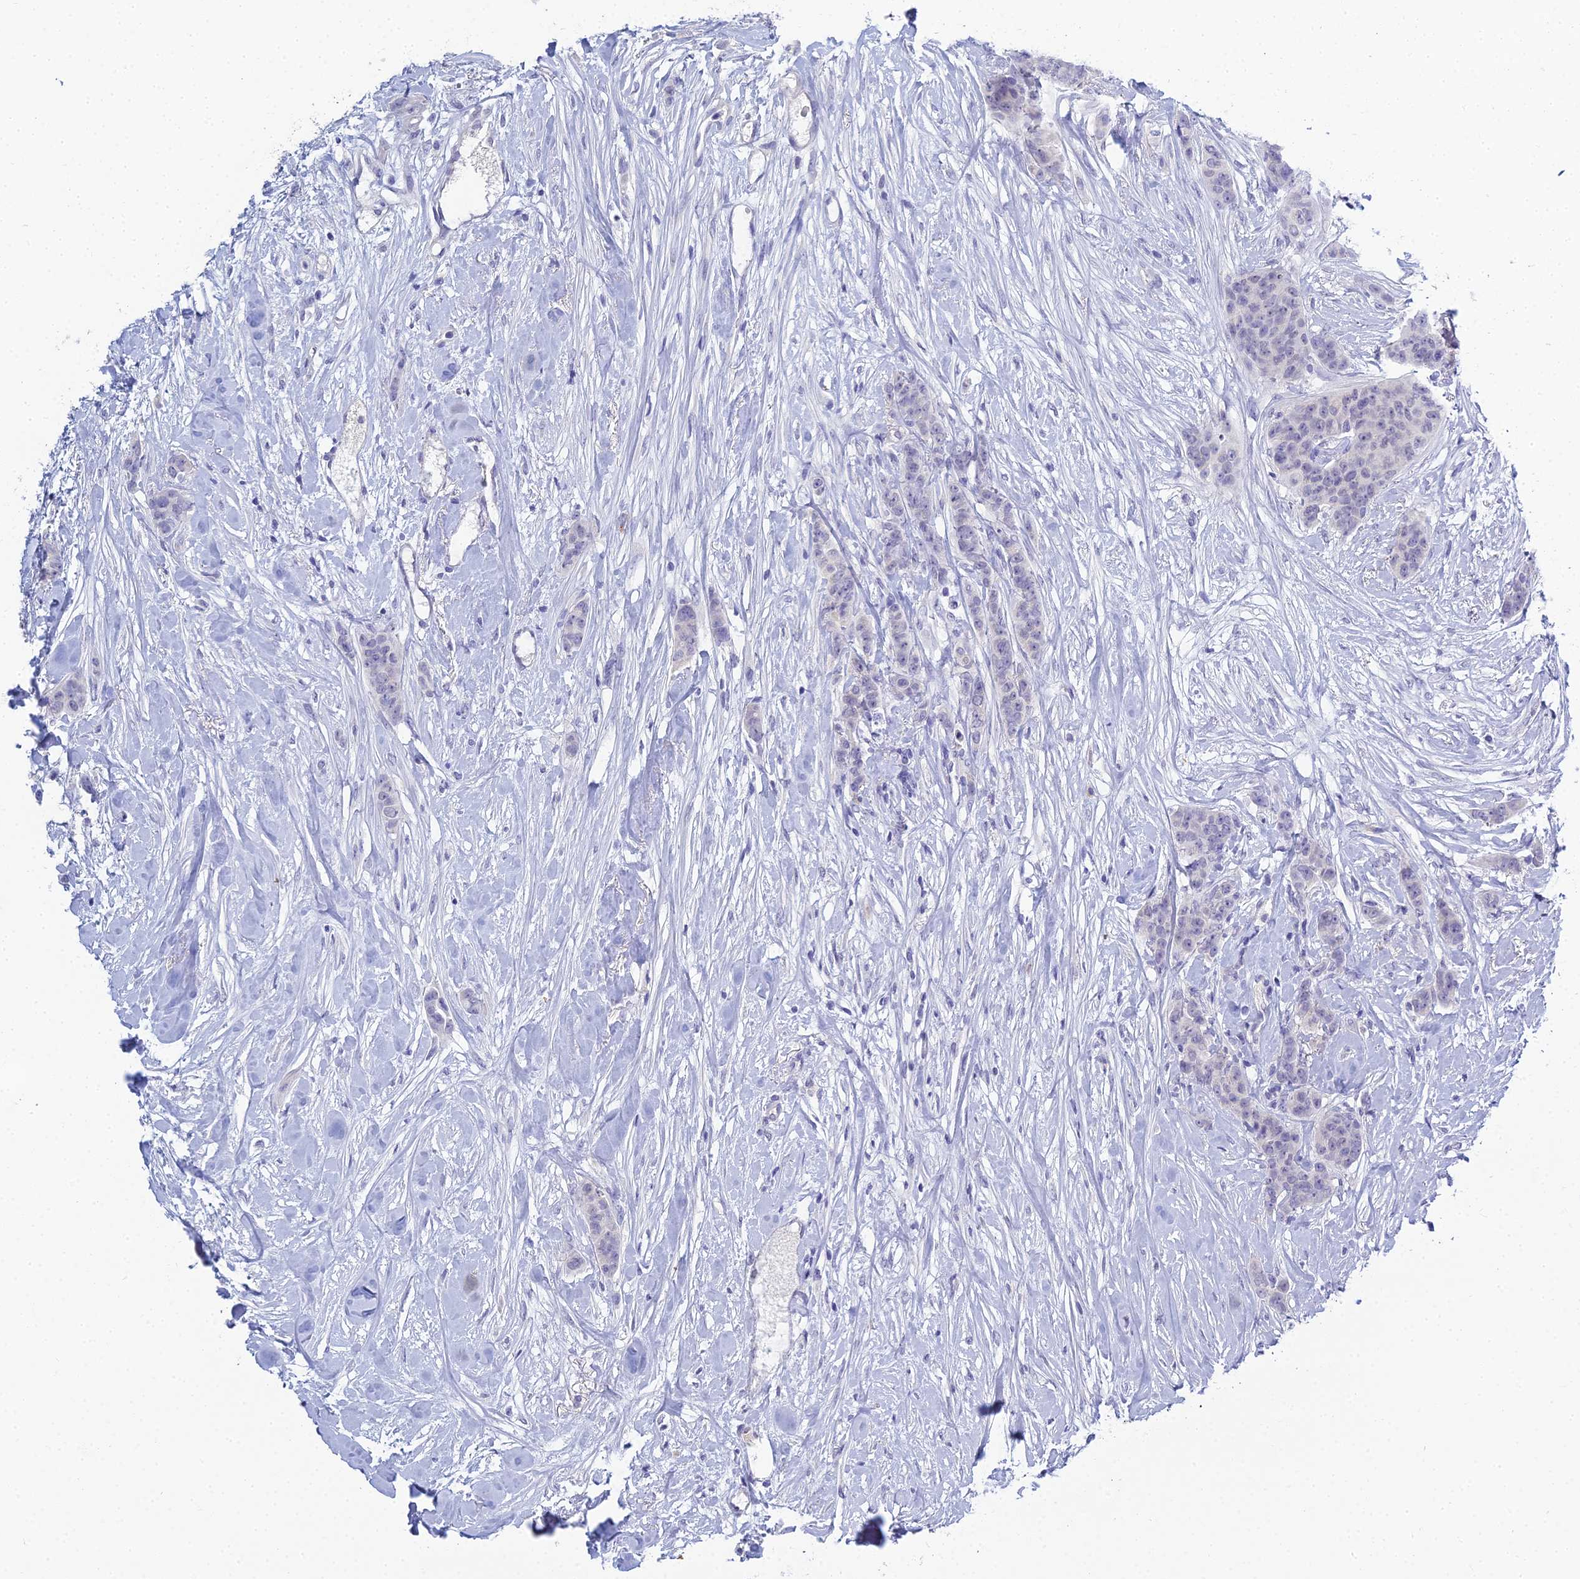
{"staining": {"intensity": "negative", "quantity": "none", "location": "none"}, "tissue": "breast cancer", "cell_type": "Tumor cells", "image_type": "cancer", "snomed": [{"axis": "morphology", "description": "Duct carcinoma"}, {"axis": "topography", "description": "Breast"}], "caption": "Tumor cells are negative for brown protein staining in breast cancer (infiltrating ductal carcinoma).", "gene": "MUC13", "patient": {"sex": "female", "age": 40}}